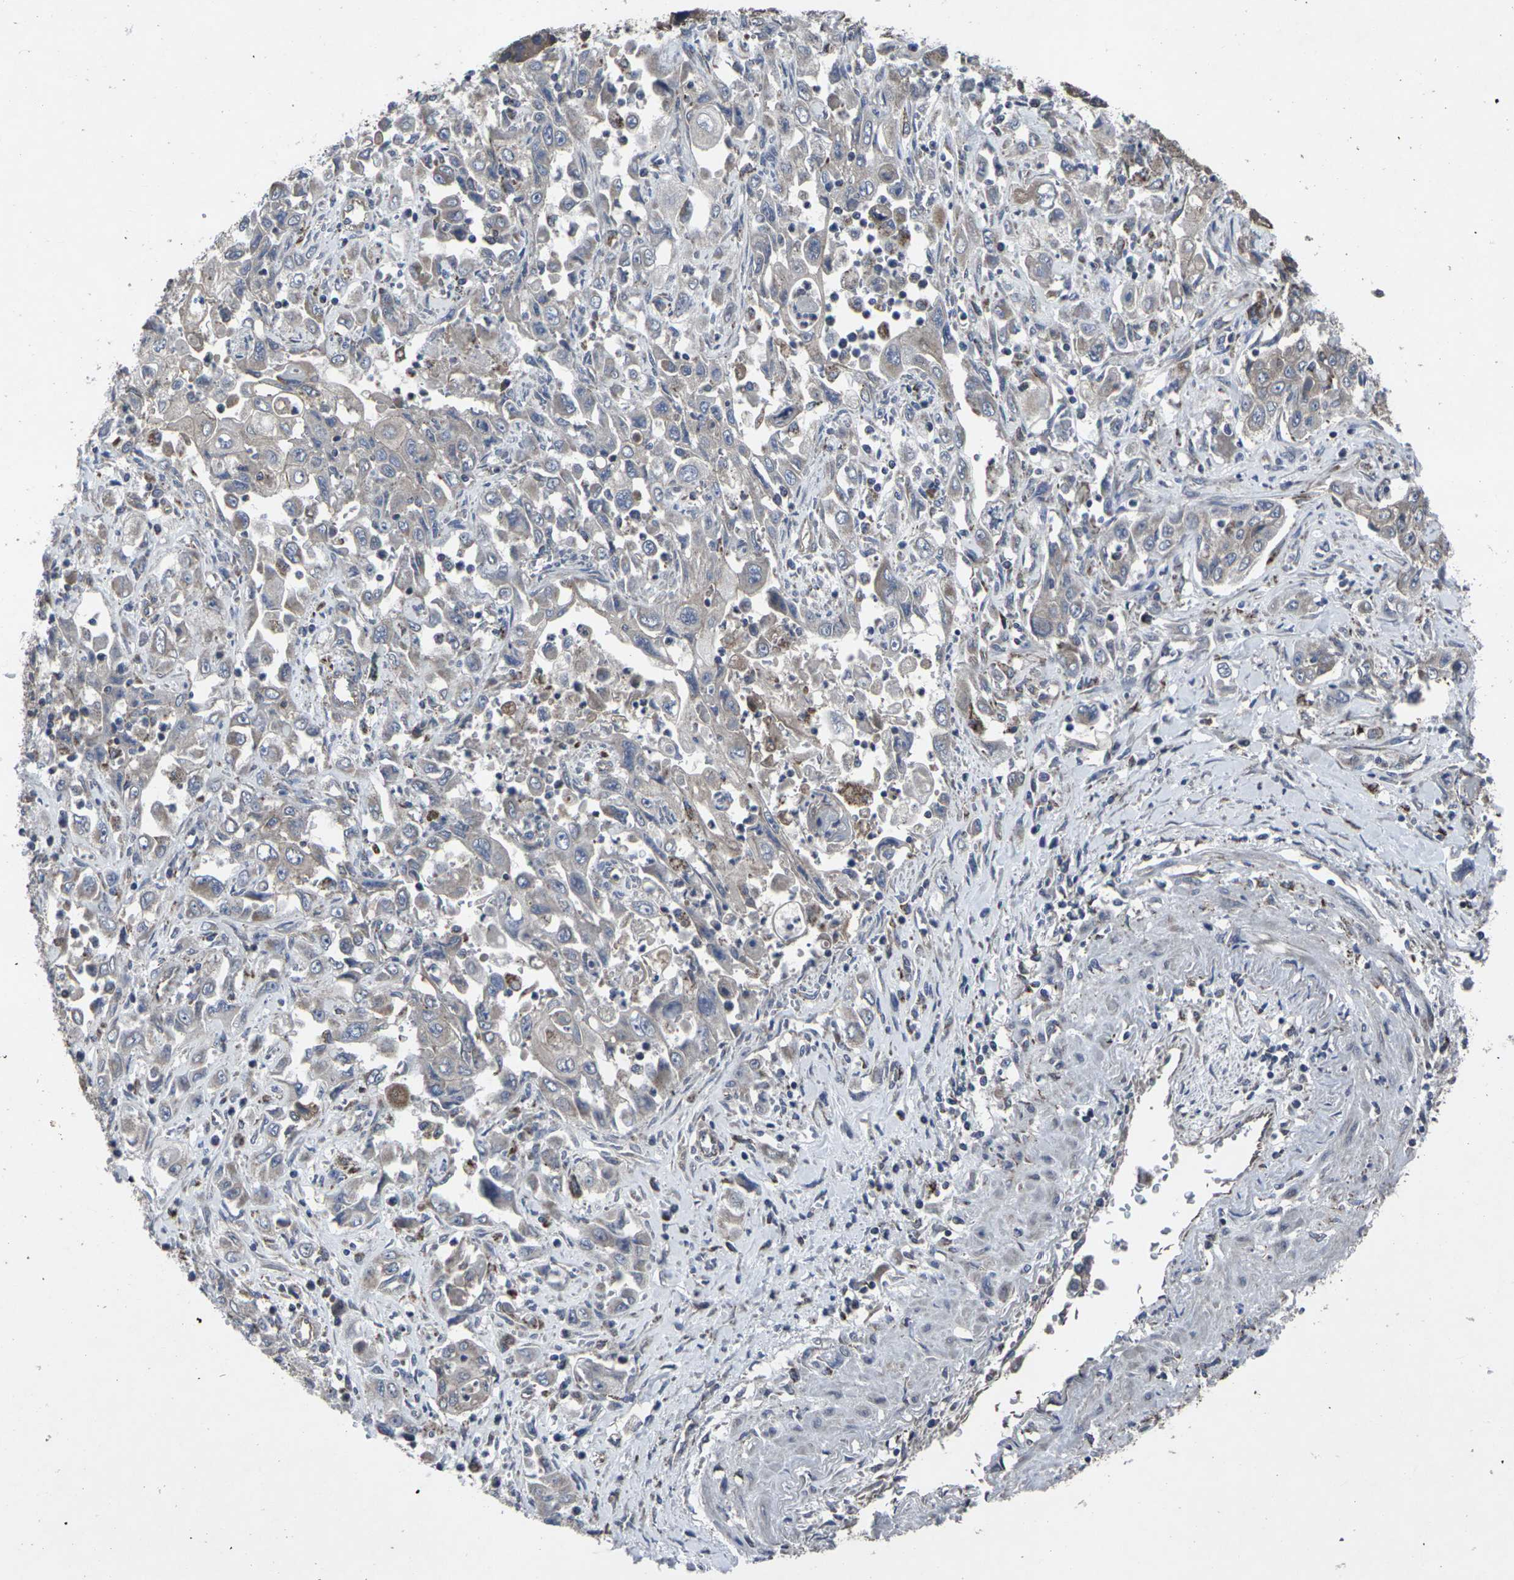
{"staining": {"intensity": "weak", "quantity": "25%-75%", "location": "cytoplasmic/membranous"}, "tissue": "pancreatic cancer", "cell_type": "Tumor cells", "image_type": "cancer", "snomed": [{"axis": "morphology", "description": "Adenocarcinoma, NOS"}, {"axis": "topography", "description": "Pancreas"}], "caption": "Immunohistochemical staining of human pancreatic cancer (adenocarcinoma) displays weak cytoplasmic/membranous protein expression in about 25%-75% of tumor cells.", "gene": "MAPKAPK2", "patient": {"sex": "male", "age": 70}}